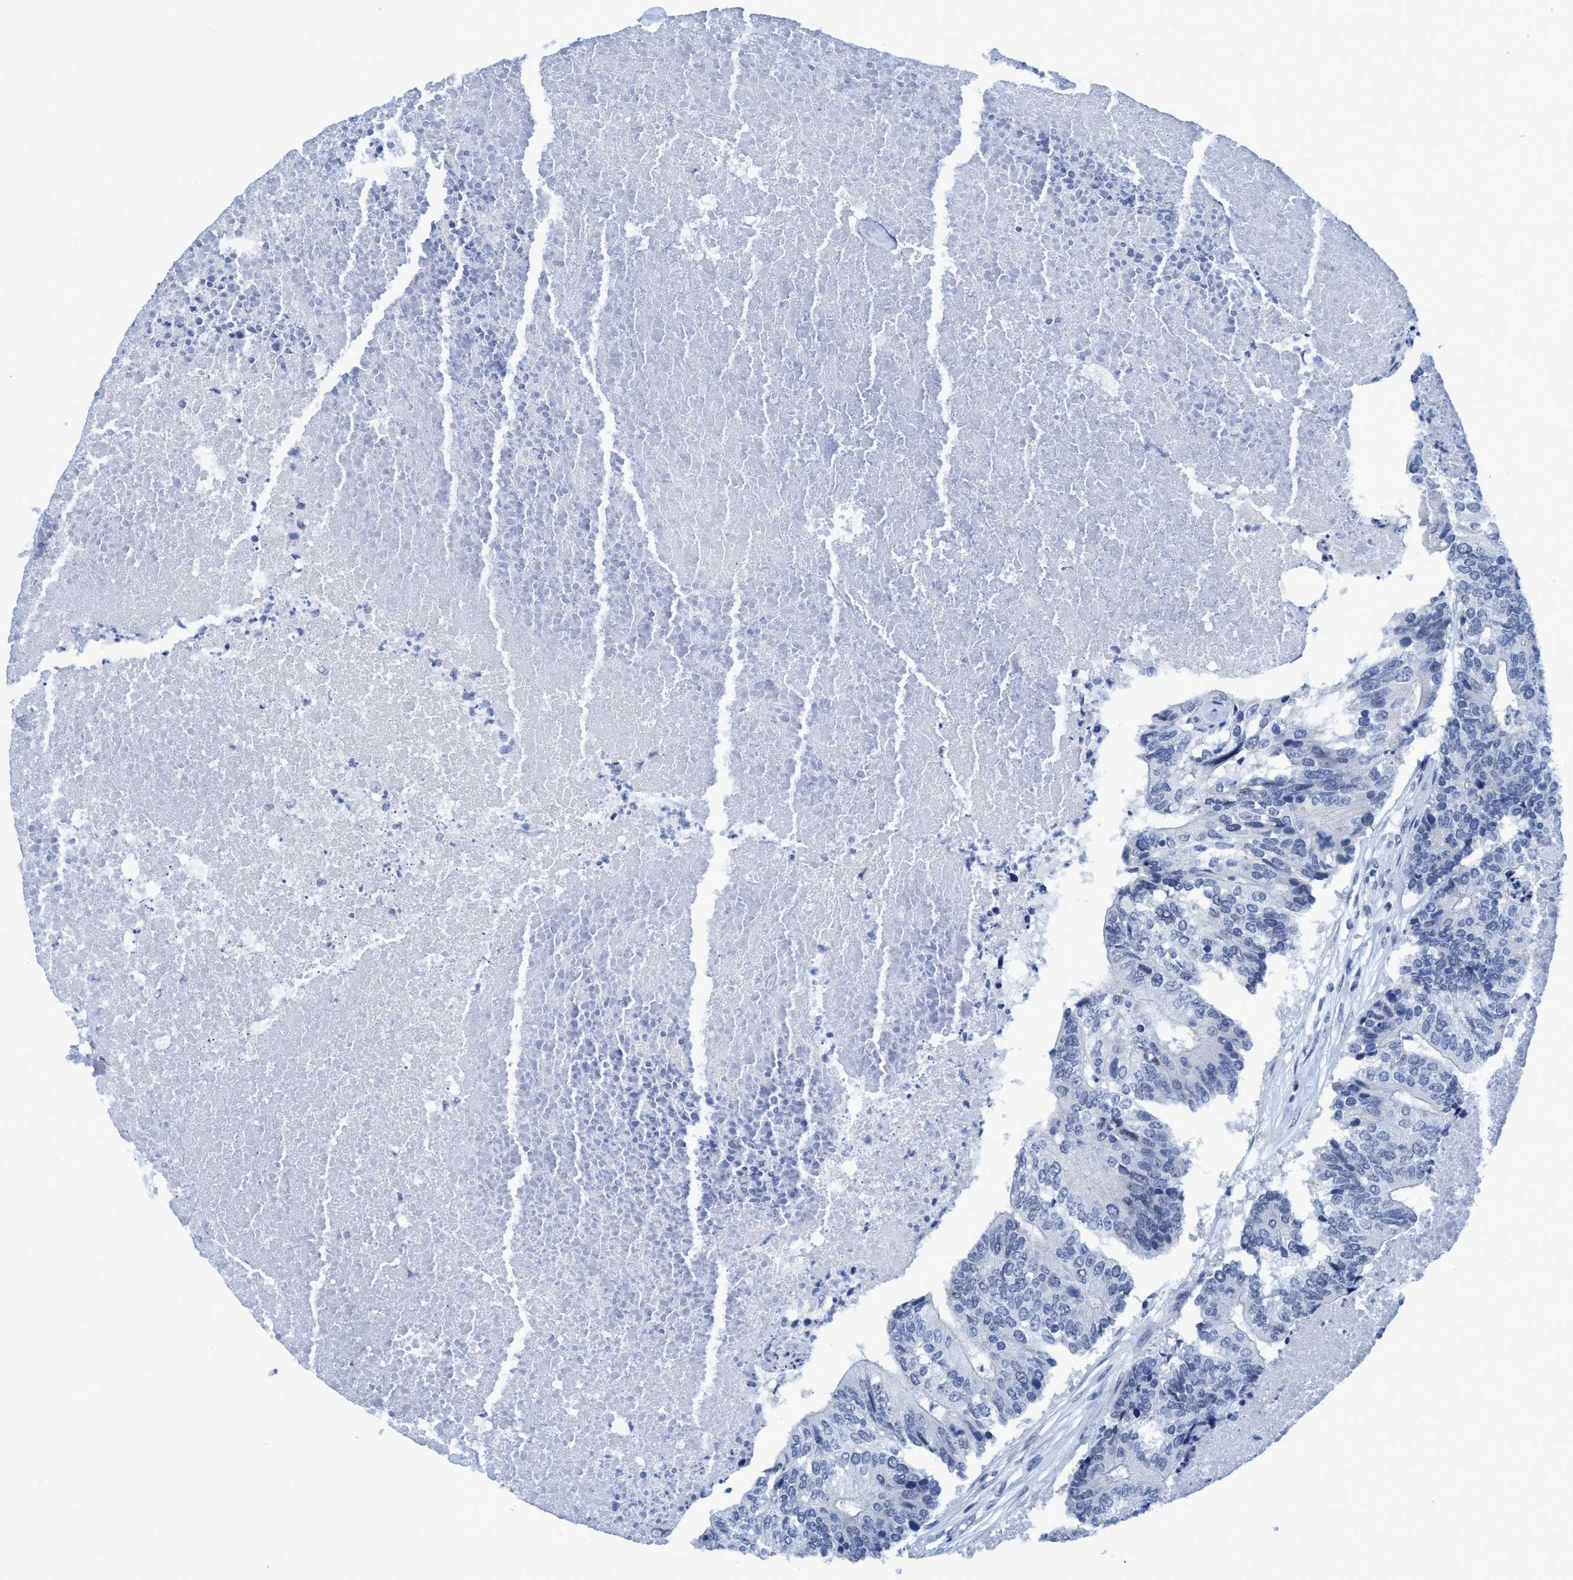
{"staining": {"intensity": "negative", "quantity": "none", "location": "none"}, "tissue": "colorectal cancer", "cell_type": "Tumor cells", "image_type": "cancer", "snomed": [{"axis": "morphology", "description": "Adenocarcinoma, NOS"}, {"axis": "topography", "description": "Colon"}], "caption": "The image displays no significant expression in tumor cells of colorectal cancer.", "gene": "DNAI1", "patient": {"sex": "female", "age": 67}}